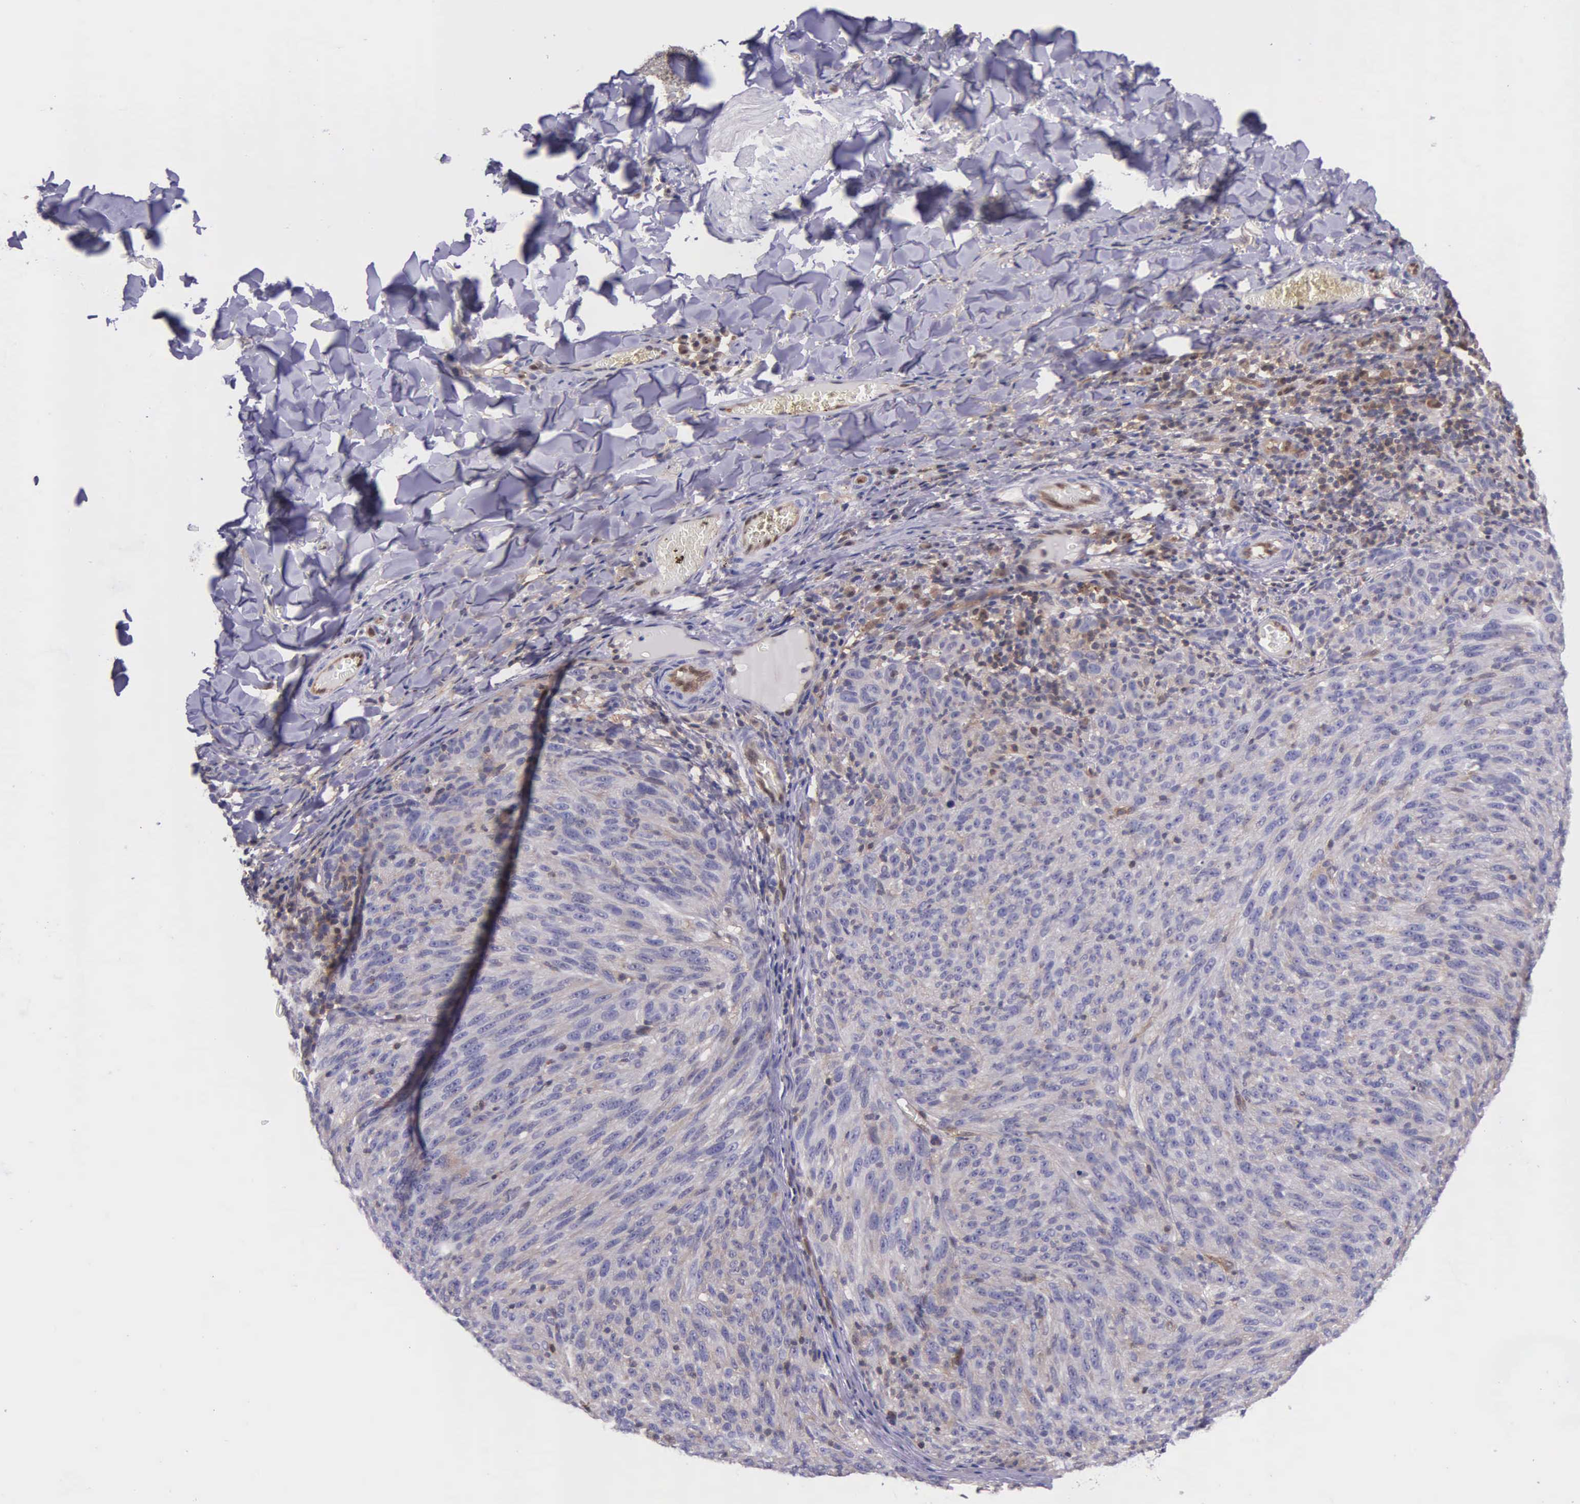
{"staining": {"intensity": "weak", "quantity": "25%-75%", "location": "cytoplasmic/membranous"}, "tissue": "melanoma", "cell_type": "Tumor cells", "image_type": "cancer", "snomed": [{"axis": "morphology", "description": "Malignant melanoma, NOS"}, {"axis": "topography", "description": "Skin"}], "caption": "Melanoma stained with a protein marker reveals weak staining in tumor cells.", "gene": "GMPR2", "patient": {"sex": "male", "age": 76}}